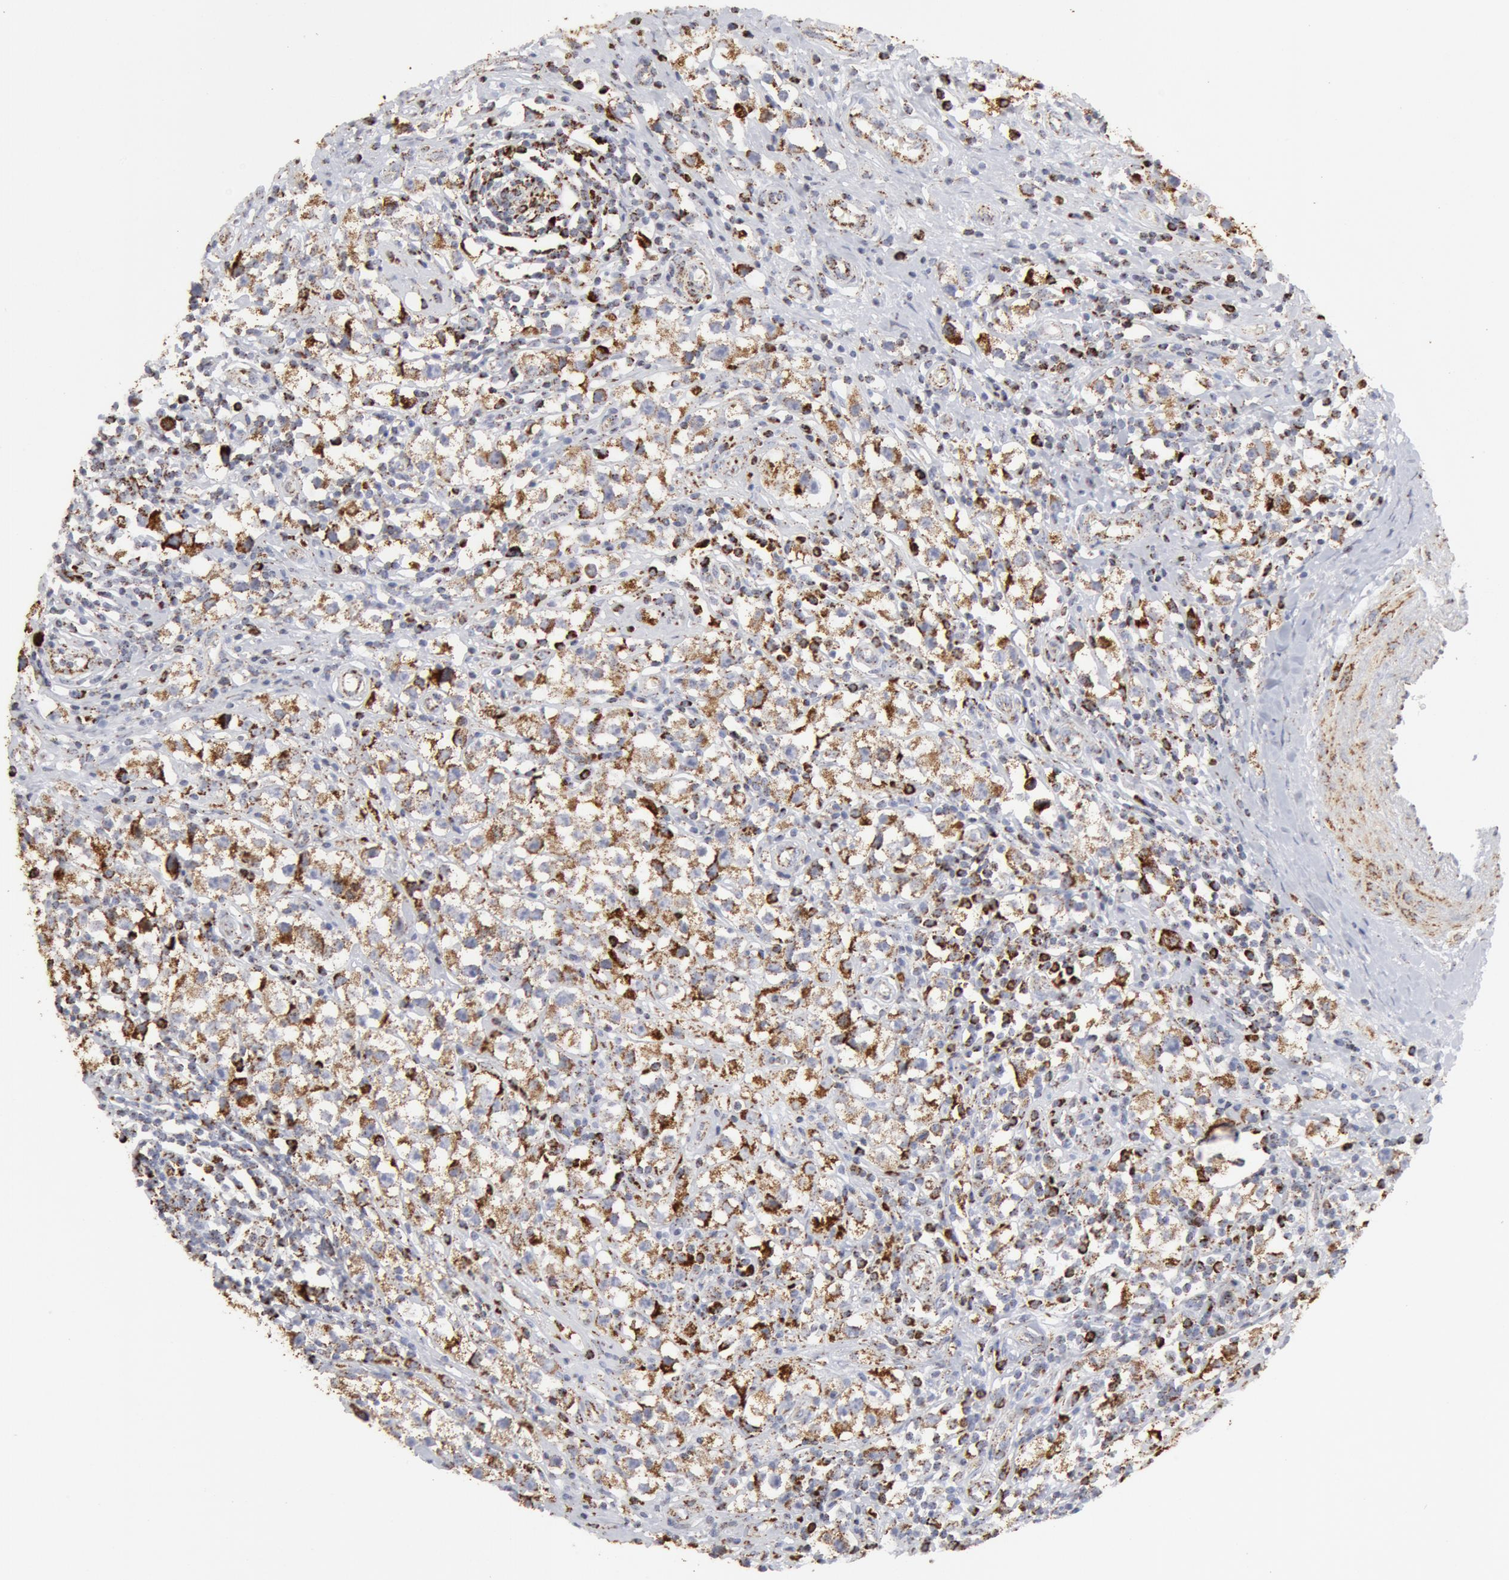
{"staining": {"intensity": "moderate", "quantity": "25%-75%", "location": "cytoplasmic/membranous"}, "tissue": "testis cancer", "cell_type": "Tumor cells", "image_type": "cancer", "snomed": [{"axis": "morphology", "description": "Seminoma, NOS"}, {"axis": "topography", "description": "Testis"}], "caption": "Brown immunohistochemical staining in testis cancer (seminoma) shows moderate cytoplasmic/membranous positivity in approximately 25%-75% of tumor cells. (brown staining indicates protein expression, while blue staining denotes nuclei).", "gene": "ATP5F1B", "patient": {"sex": "male", "age": 35}}